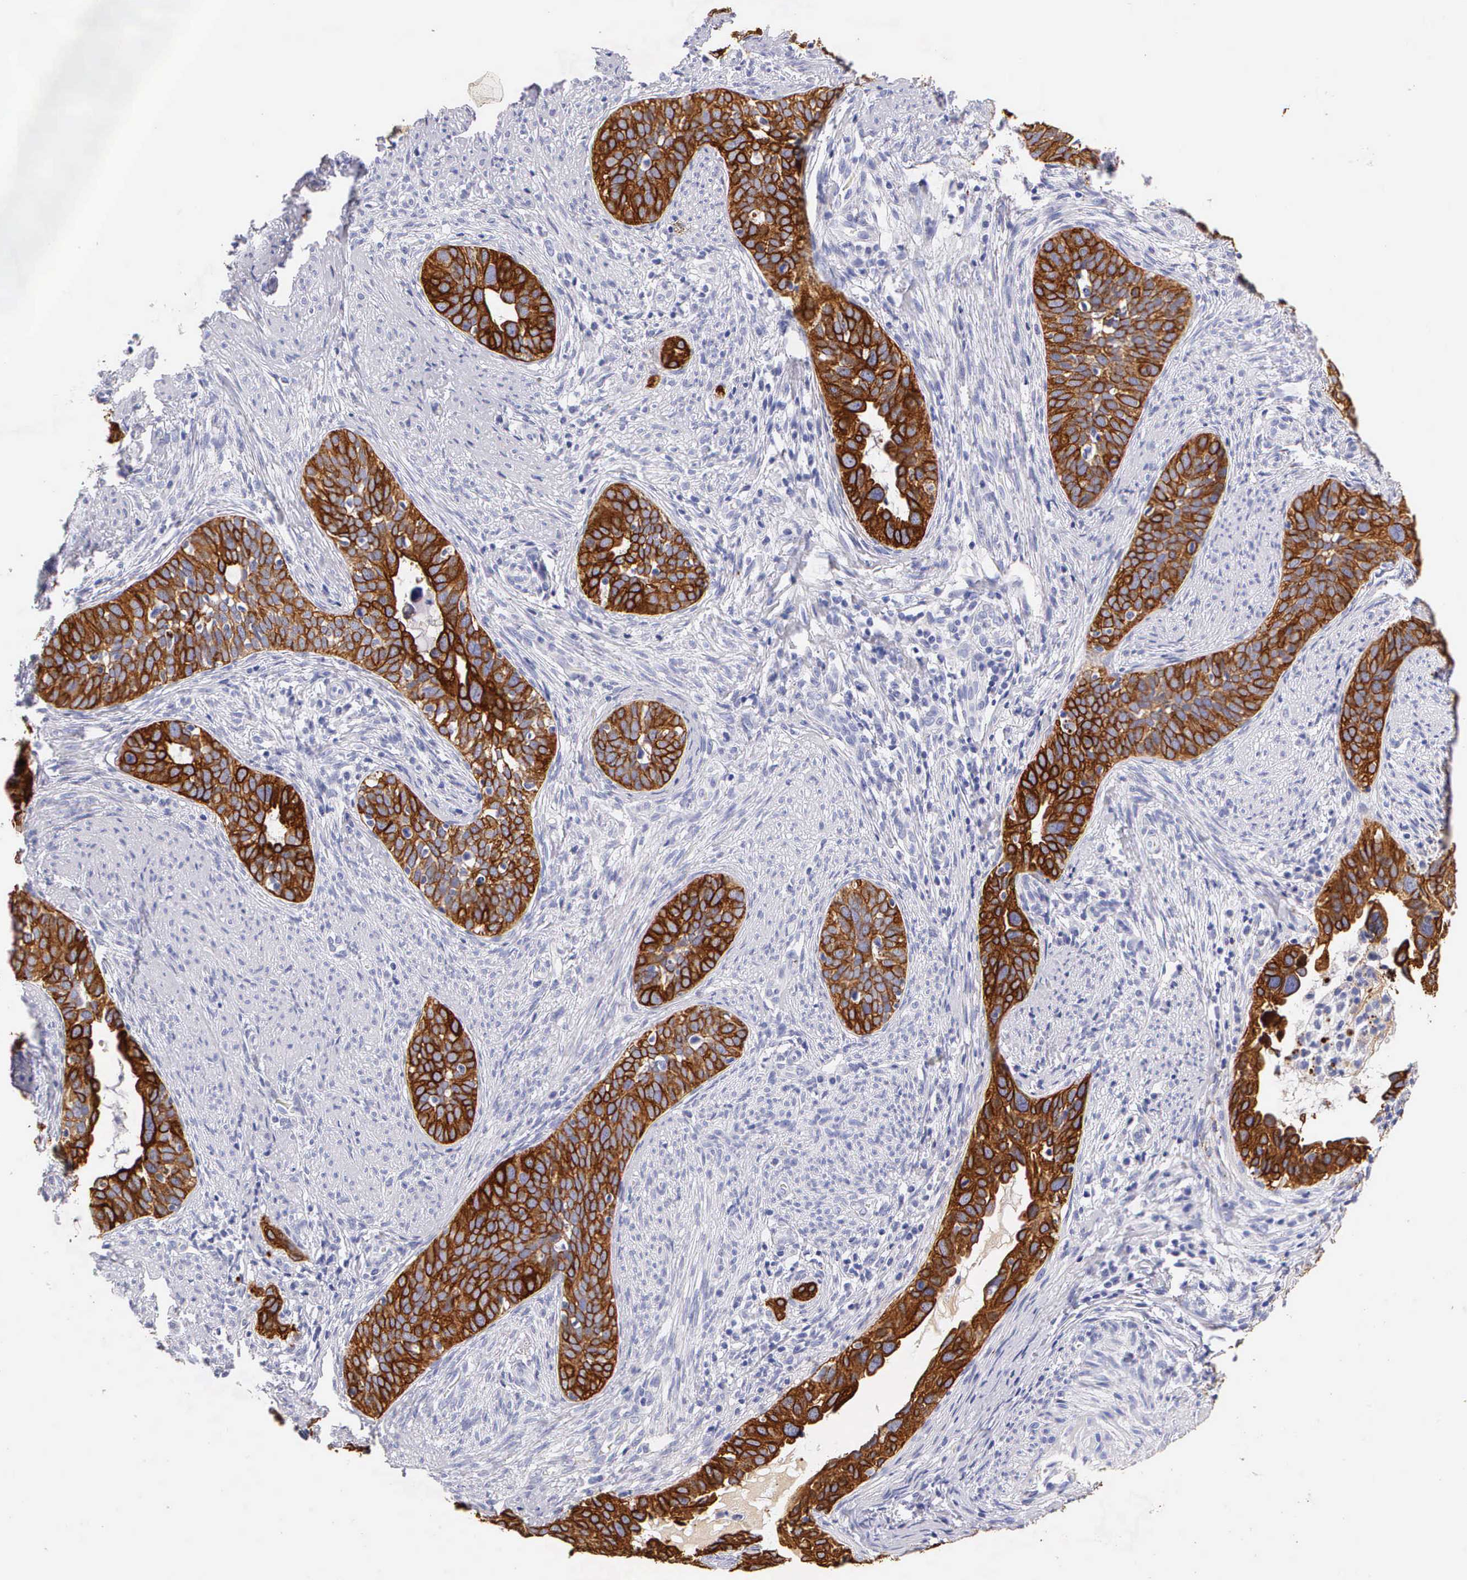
{"staining": {"intensity": "strong", "quantity": ">75%", "location": "cytoplasmic/membranous"}, "tissue": "cervical cancer", "cell_type": "Tumor cells", "image_type": "cancer", "snomed": [{"axis": "morphology", "description": "Squamous cell carcinoma, NOS"}, {"axis": "topography", "description": "Cervix"}], "caption": "Cervical squamous cell carcinoma was stained to show a protein in brown. There is high levels of strong cytoplasmic/membranous staining in approximately >75% of tumor cells.", "gene": "KRT17", "patient": {"sex": "female", "age": 31}}